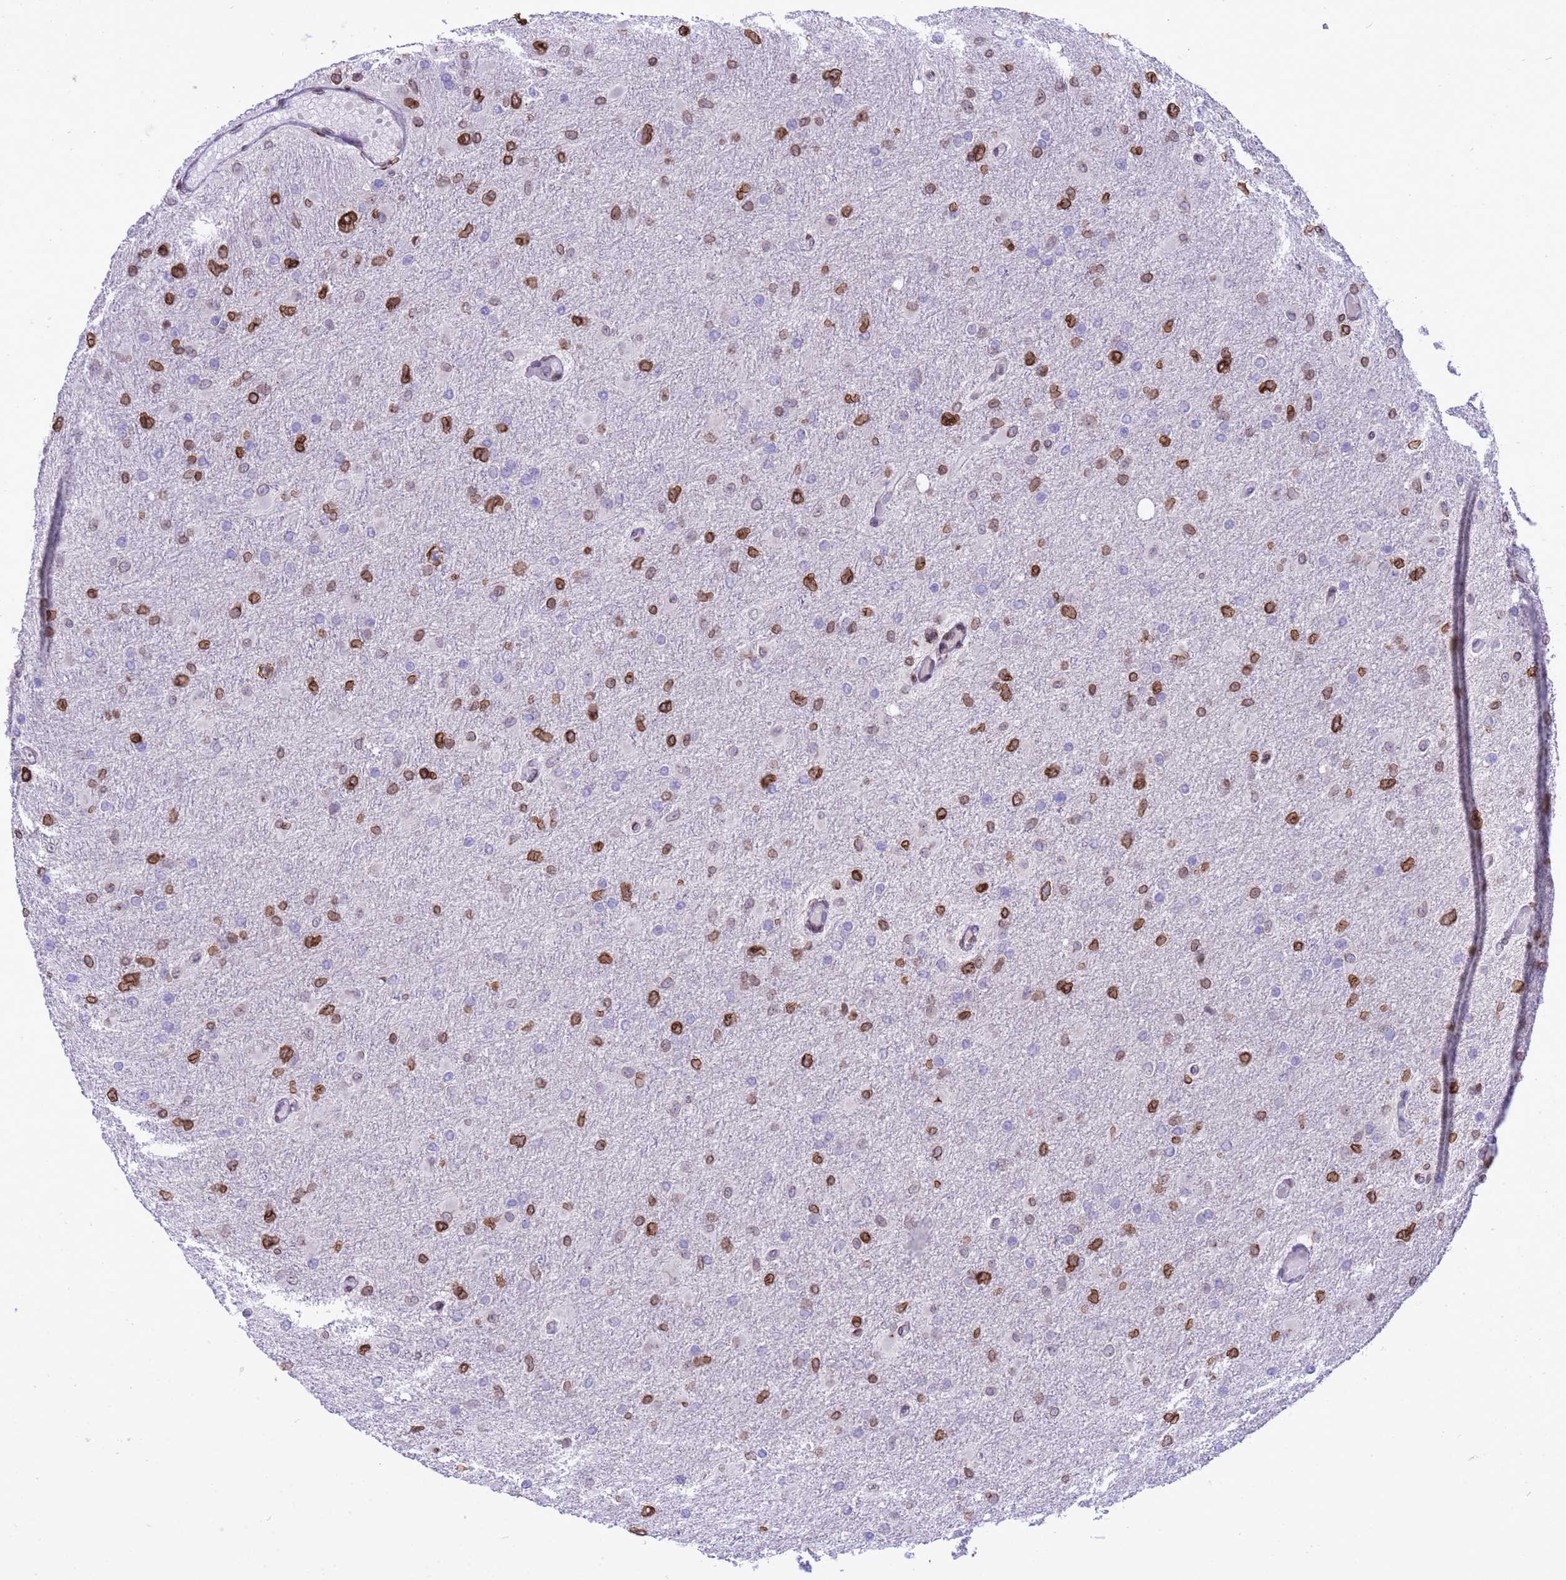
{"staining": {"intensity": "moderate", "quantity": "25%-75%", "location": "cytoplasmic/membranous,nuclear"}, "tissue": "glioma", "cell_type": "Tumor cells", "image_type": "cancer", "snomed": [{"axis": "morphology", "description": "Glioma, malignant, High grade"}, {"axis": "topography", "description": "Cerebral cortex"}], "caption": "Protein staining of malignant glioma (high-grade) tissue exhibits moderate cytoplasmic/membranous and nuclear staining in approximately 25%-75% of tumor cells. The staining is performed using DAB (3,3'-diaminobenzidine) brown chromogen to label protein expression. The nuclei are counter-stained blue using hematoxylin.", "gene": "DHX37", "patient": {"sex": "female", "age": 36}}